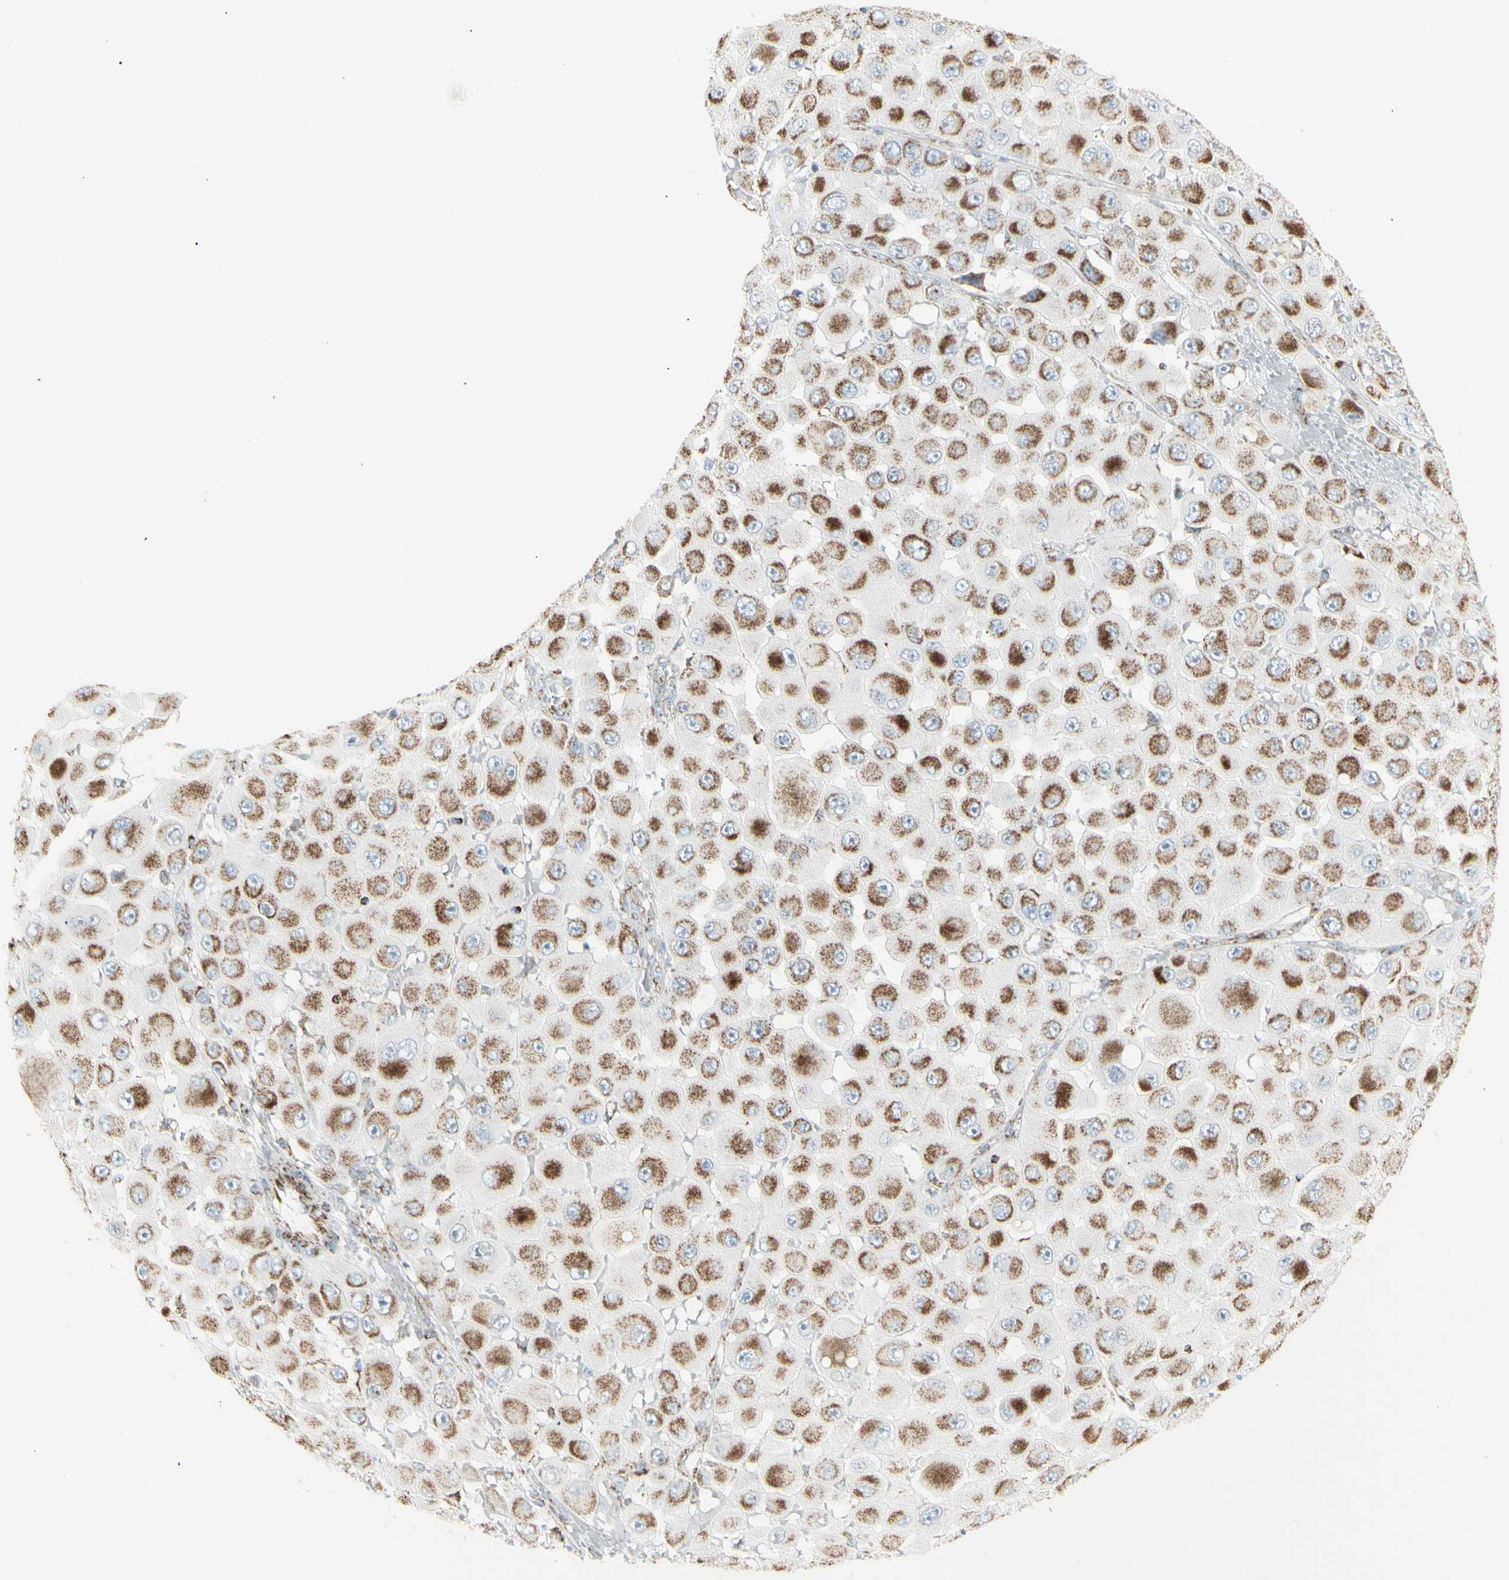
{"staining": {"intensity": "moderate", "quantity": ">75%", "location": "cytoplasmic/membranous"}, "tissue": "melanoma", "cell_type": "Tumor cells", "image_type": "cancer", "snomed": [{"axis": "morphology", "description": "Malignant melanoma, NOS"}, {"axis": "topography", "description": "Skin"}], "caption": "Immunohistochemistry (IHC) histopathology image of human melanoma stained for a protein (brown), which displays medium levels of moderate cytoplasmic/membranous expression in about >75% of tumor cells.", "gene": "PLGRKT", "patient": {"sex": "female", "age": 81}}